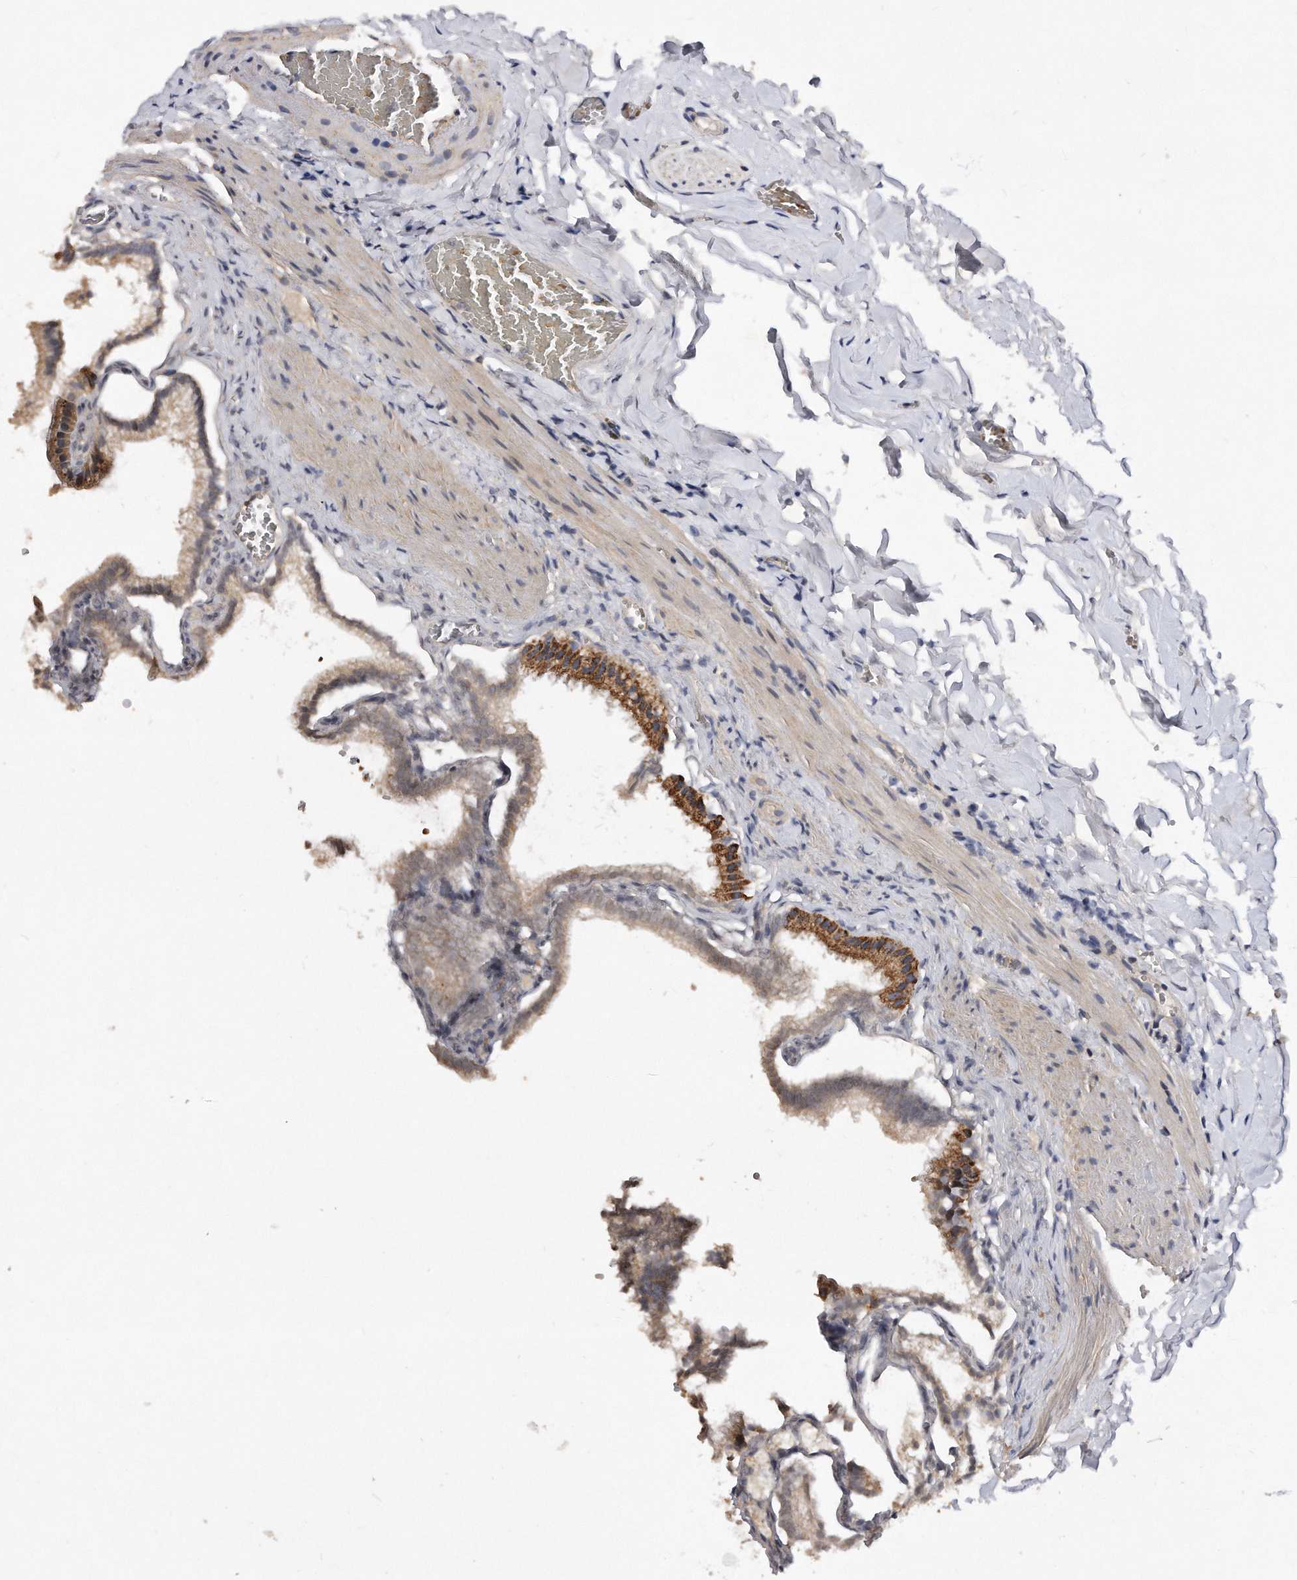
{"staining": {"intensity": "moderate", "quantity": ">75%", "location": "cytoplasmic/membranous"}, "tissue": "gallbladder", "cell_type": "Glandular cells", "image_type": "normal", "snomed": [{"axis": "morphology", "description": "Normal tissue, NOS"}, {"axis": "topography", "description": "Gallbladder"}], "caption": "Immunohistochemical staining of unremarkable gallbladder shows >75% levels of moderate cytoplasmic/membranous protein staining in about >75% of glandular cells. The protein is stained brown, and the nuclei are stained in blue (DAB (3,3'-diaminobenzidine) IHC with brightfield microscopy, high magnification).", "gene": "PPP5C", "patient": {"sex": "male", "age": 38}}